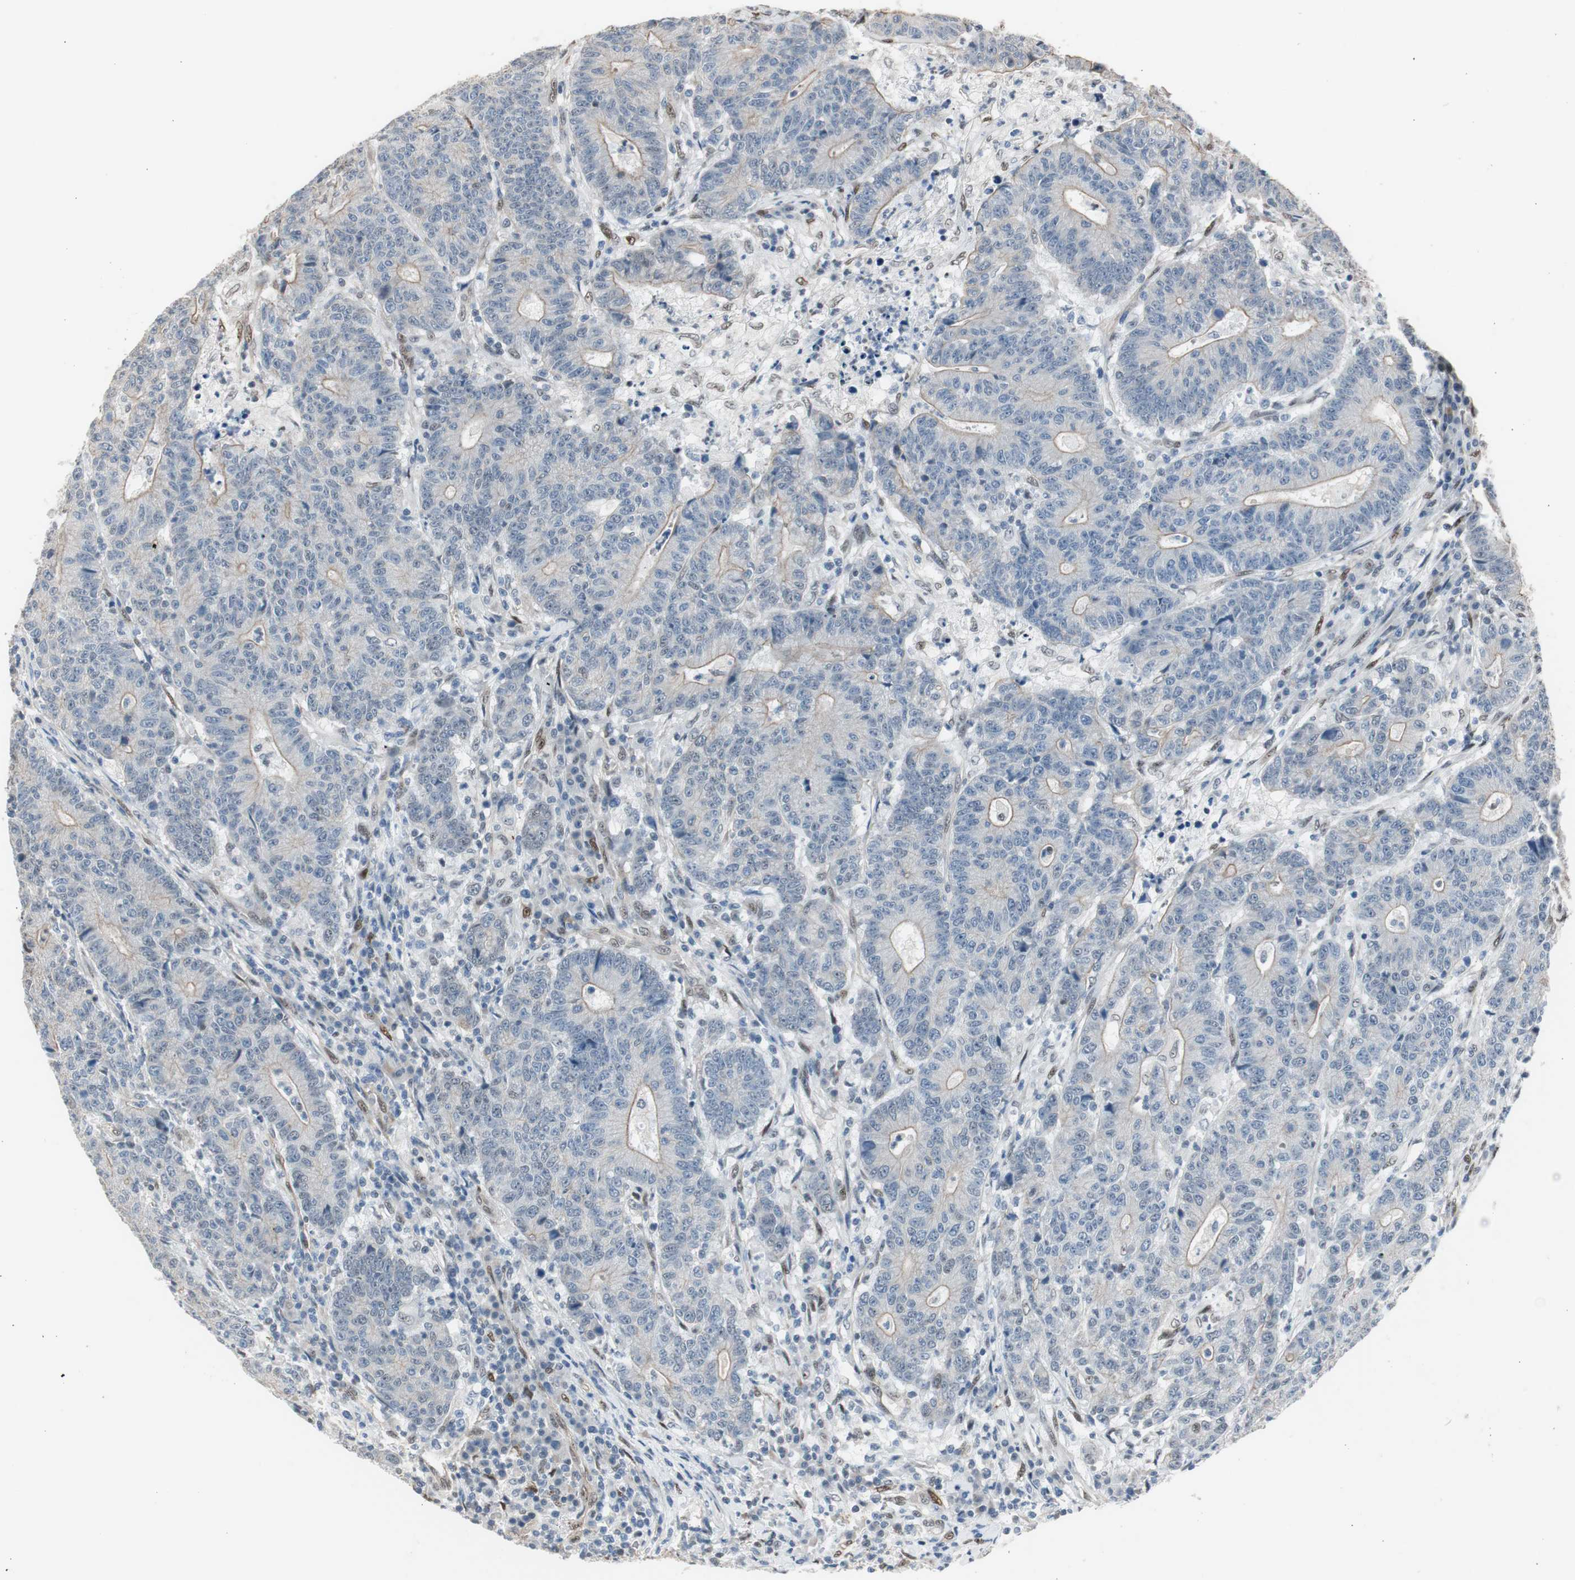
{"staining": {"intensity": "weak", "quantity": "<25%", "location": "cytoplasmic/membranous"}, "tissue": "colorectal cancer", "cell_type": "Tumor cells", "image_type": "cancer", "snomed": [{"axis": "morphology", "description": "Normal tissue, NOS"}, {"axis": "morphology", "description": "Adenocarcinoma, NOS"}, {"axis": "topography", "description": "Colon"}], "caption": "This micrograph is of adenocarcinoma (colorectal) stained with IHC to label a protein in brown with the nuclei are counter-stained blue. There is no expression in tumor cells.", "gene": "PML", "patient": {"sex": "female", "age": 75}}